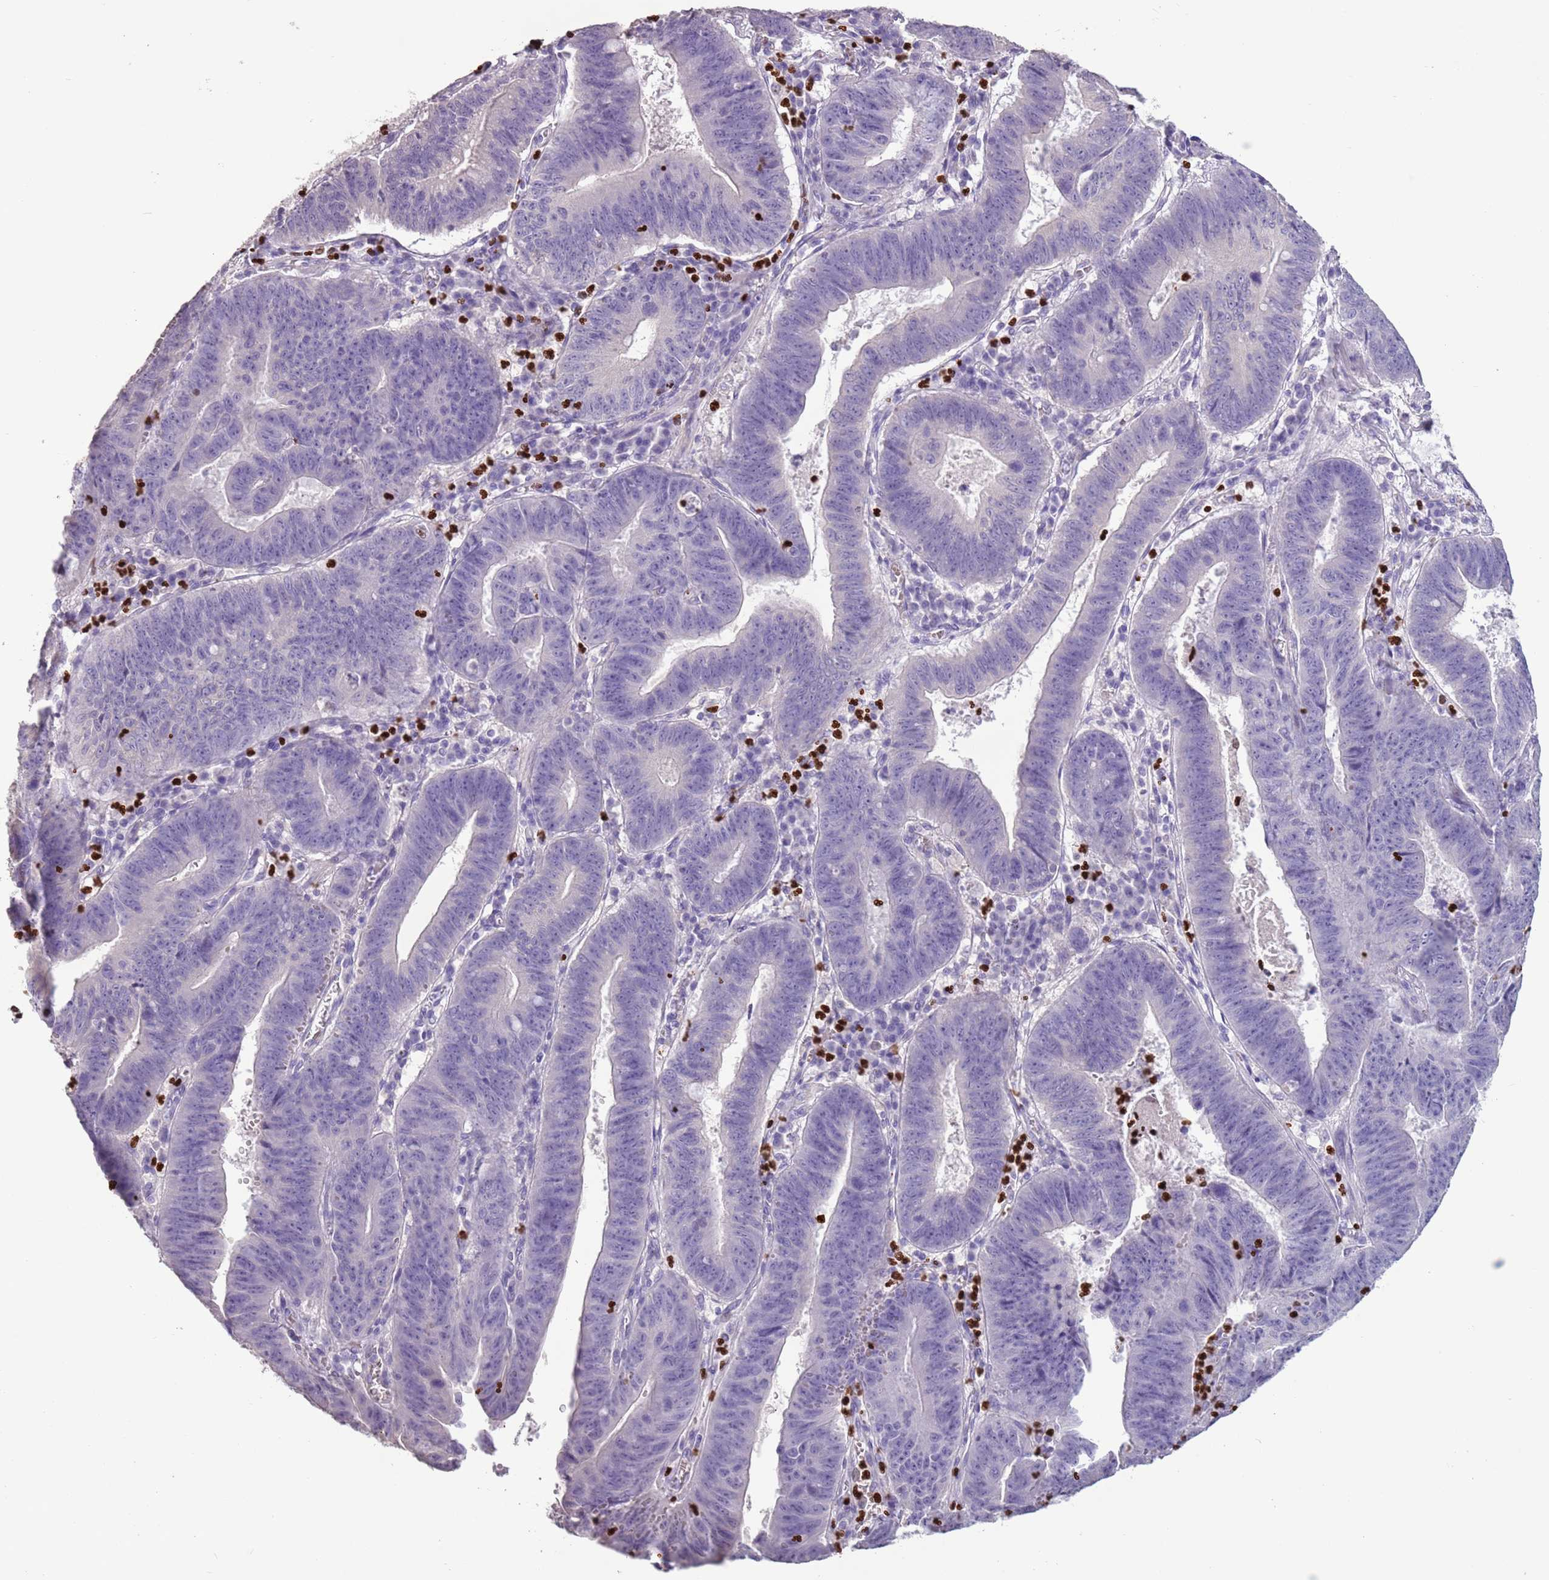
{"staining": {"intensity": "negative", "quantity": "none", "location": "none"}, "tissue": "stomach cancer", "cell_type": "Tumor cells", "image_type": "cancer", "snomed": [{"axis": "morphology", "description": "Adenocarcinoma, NOS"}, {"axis": "topography", "description": "Stomach"}], "caption": "There is no significant expression in tumor cells of stomach adenocarcinoma.", "gene": "CELF6", "patient": {"sex": "male", "age": 59}}